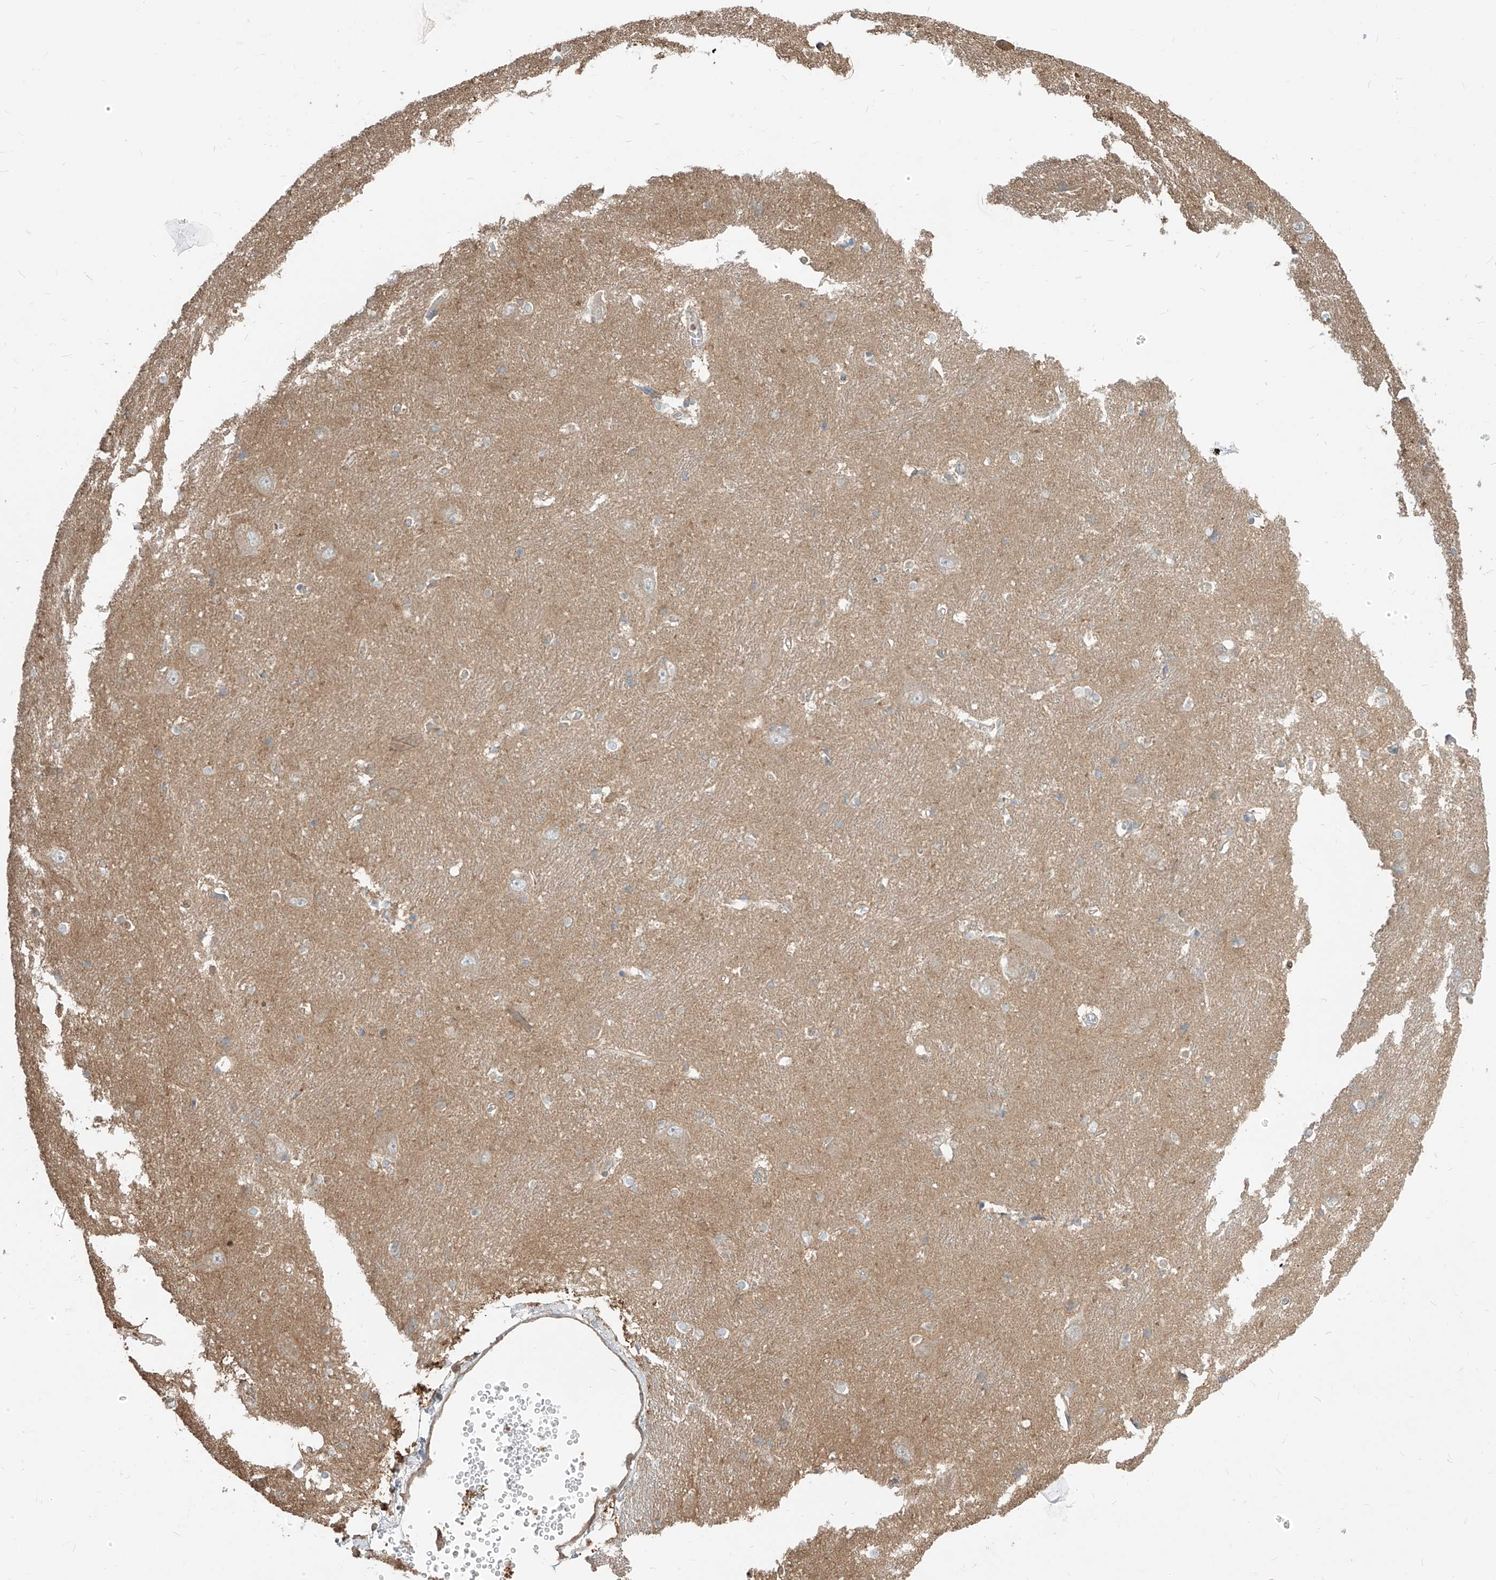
{"staining": {"intensity": "weak", "quantity": "<25%", "location": "cytoplasmic/membranous"}, "tissue": "caudate", "cell_type": "Glial cells", "image_type": "normal", "snomed": [{"axis": "morphology", "description": "Normal tissue, NOS"}, {"axis": "topography", "description": "Lateral ventricle wall"}], "caption": "Protein analysis of benign caudate exhibits no significant expression in glial cells. The staining was performed using DAB (3,3'-diaminobenzidine) to visualize the protein expression in brown, while the nuclei were stained in blue with hematoxylin (Magnification: 20x).", "gene": "ETHE1", "patient": {"sex": "male", "age": 37}}